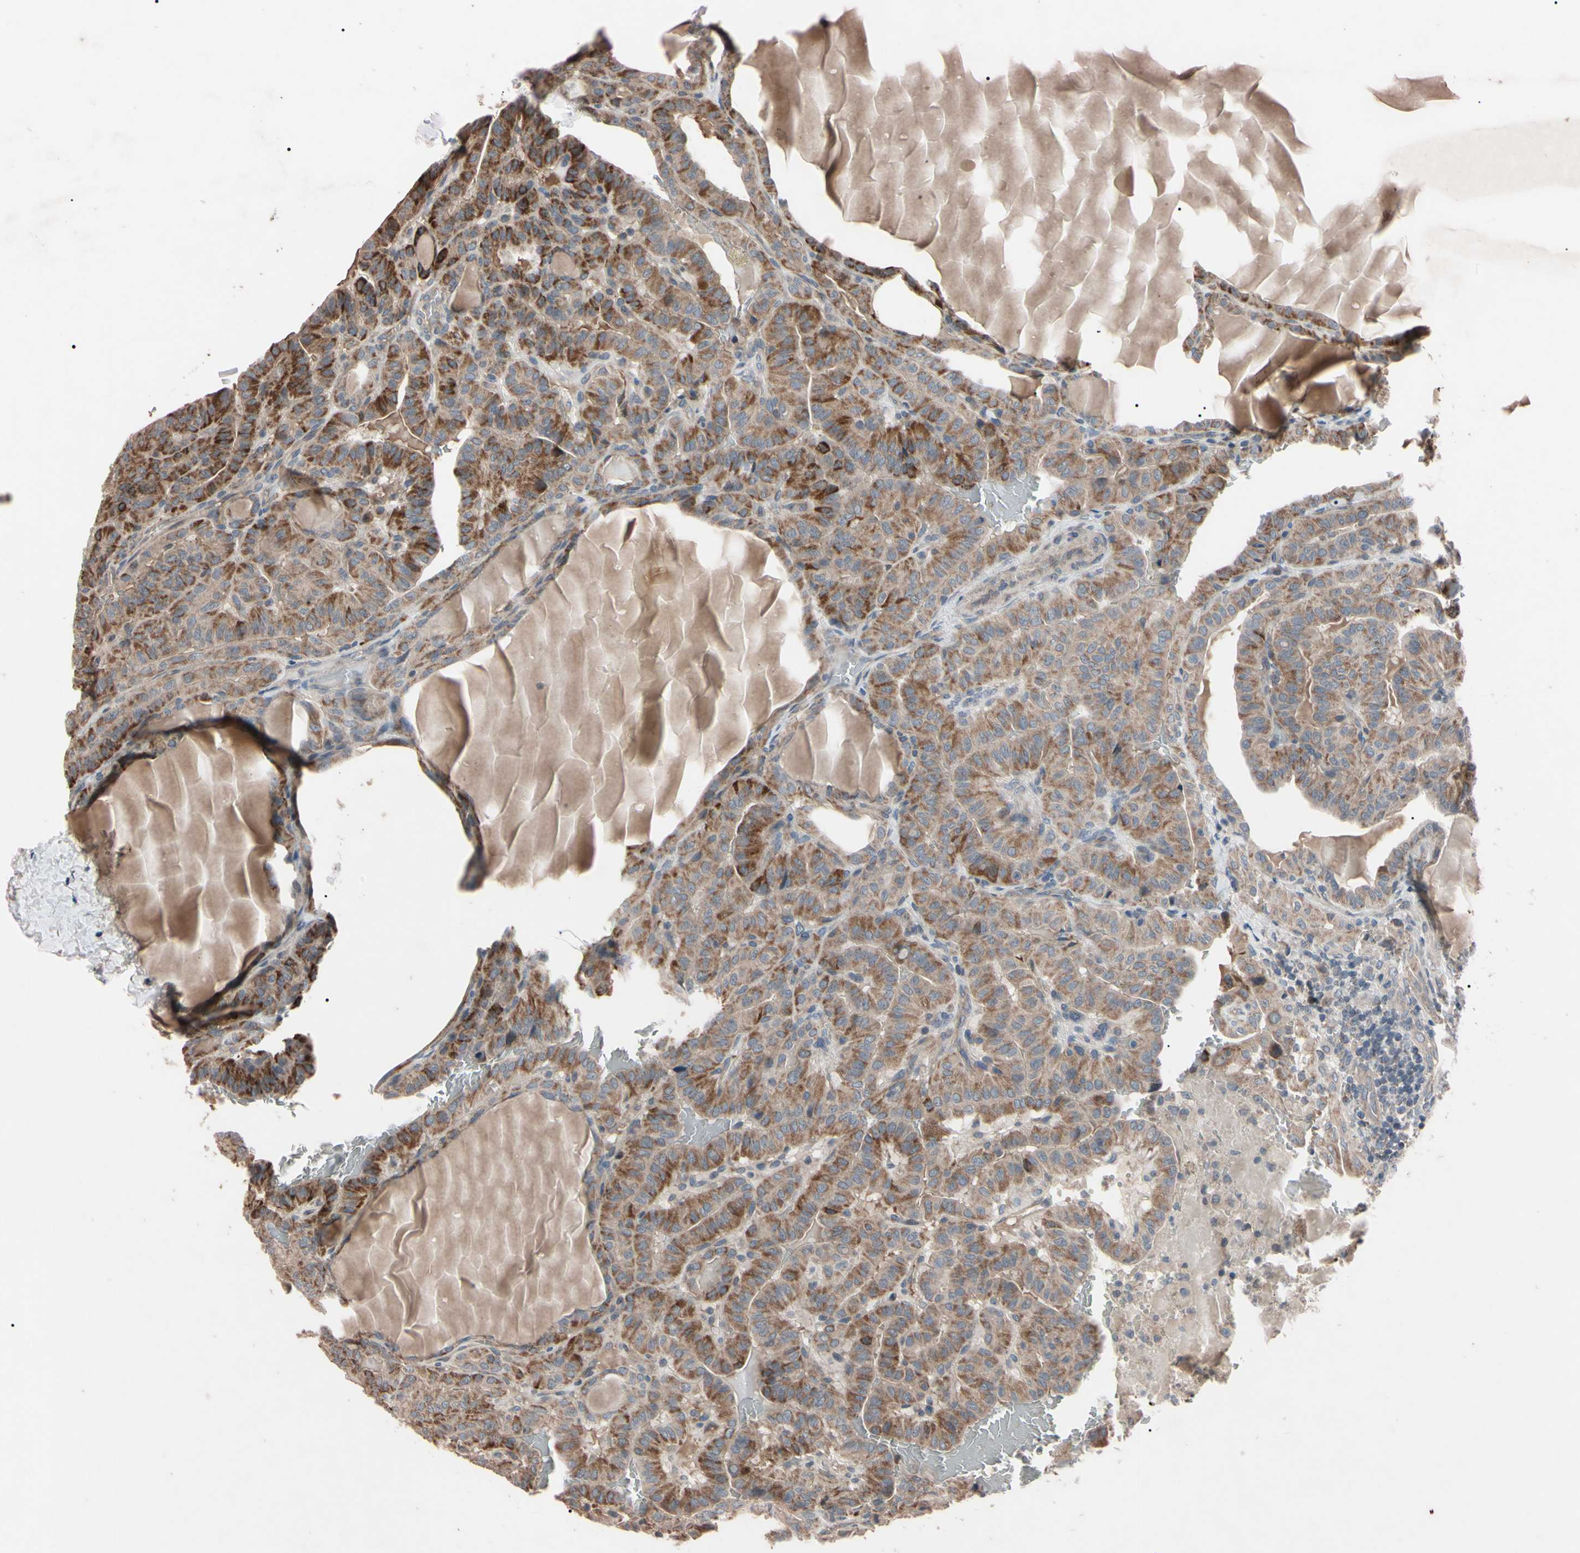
{"staining": {"intensity": "moderate", "quantity": ">75%", "location": "cytoplasmic/membranous"}, "tissue": "thyroid cancer", "cell_type": "Tumor cells", "image_type": "cancer", "snomed": [{"axis": "morphology", "description": "Papillary adenocarcinoma, NOS"}, {"axis": "topography", "description": "Thyroid gland"}], "caption": "The micrograph shows a brown stain indicating the presence of a protein in the cytoplasmic/membranous of tumor cells in thyroid cancer.", "gene": "TNFRSF1A", "patient": {"sex": "male", "age": 77}}